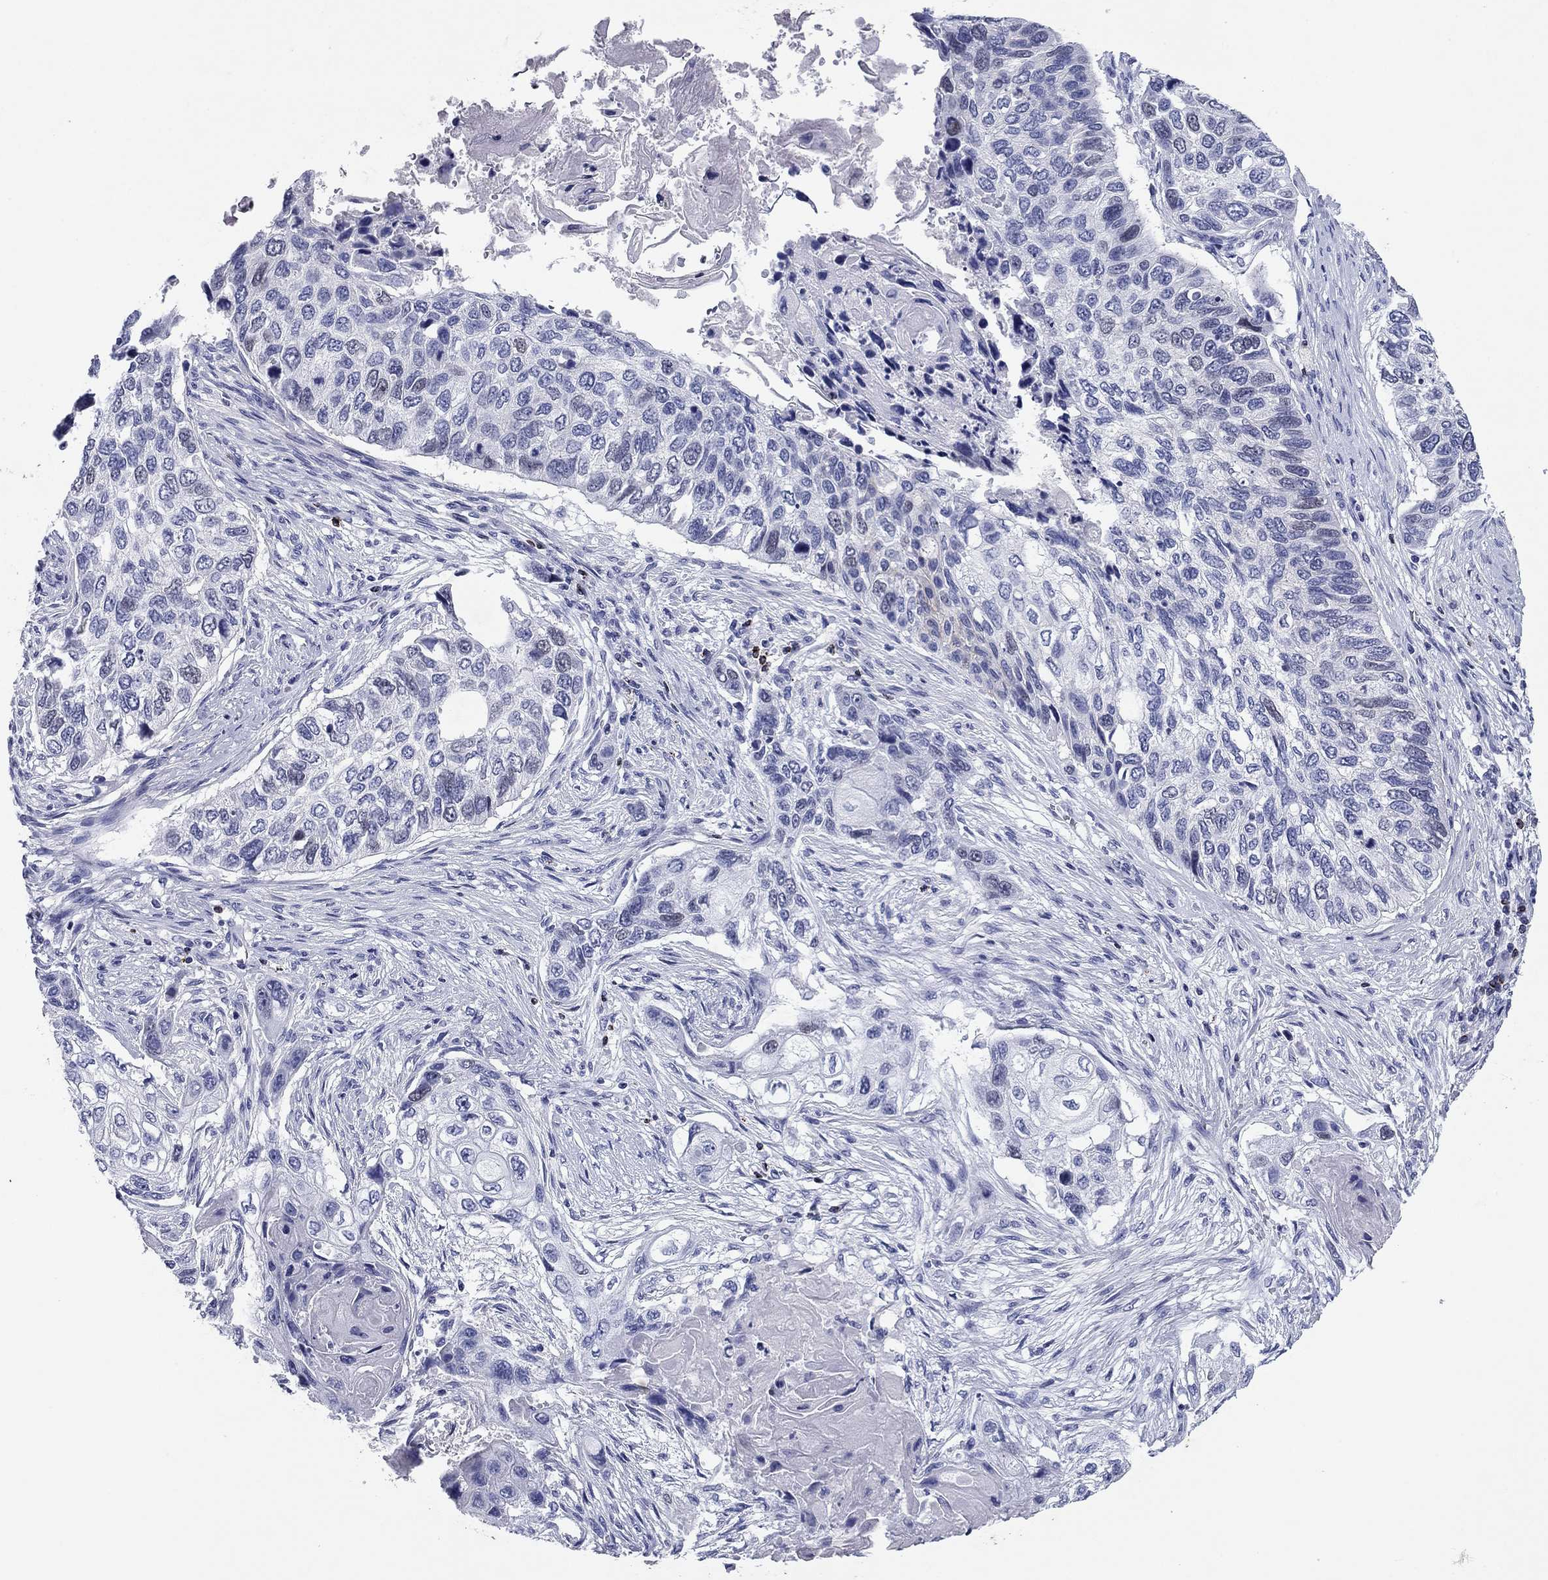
{"staining": {"intensity": "weak", "quantity": "<25%", "location": "nuclear"}, "tissue": "lung cancer", "cell_type": "Tumor cells", "image_type": "cancer", "snomed": [{"axis": "morphology", "description": "Normal tissue, NOS"}, {"axis": "morphology", "description": "Squamous cell carcinoma, NOS"}, {"axis": "topography", "description": "Bronchus"}, {"axis": "topography", "description": "Lung"}], "caption": "Immunohistochemistry (IHC) of lung squamous cell carcinoma demonstrates no positivity in tumor cells. (DAB (3,3'-diaminobenzidine) immunohistochemistry (IHC) visualized using brightfield microscopy, high magnification).", "gene": "GZMK", "patient": {"sex": "male", "age": 69}}